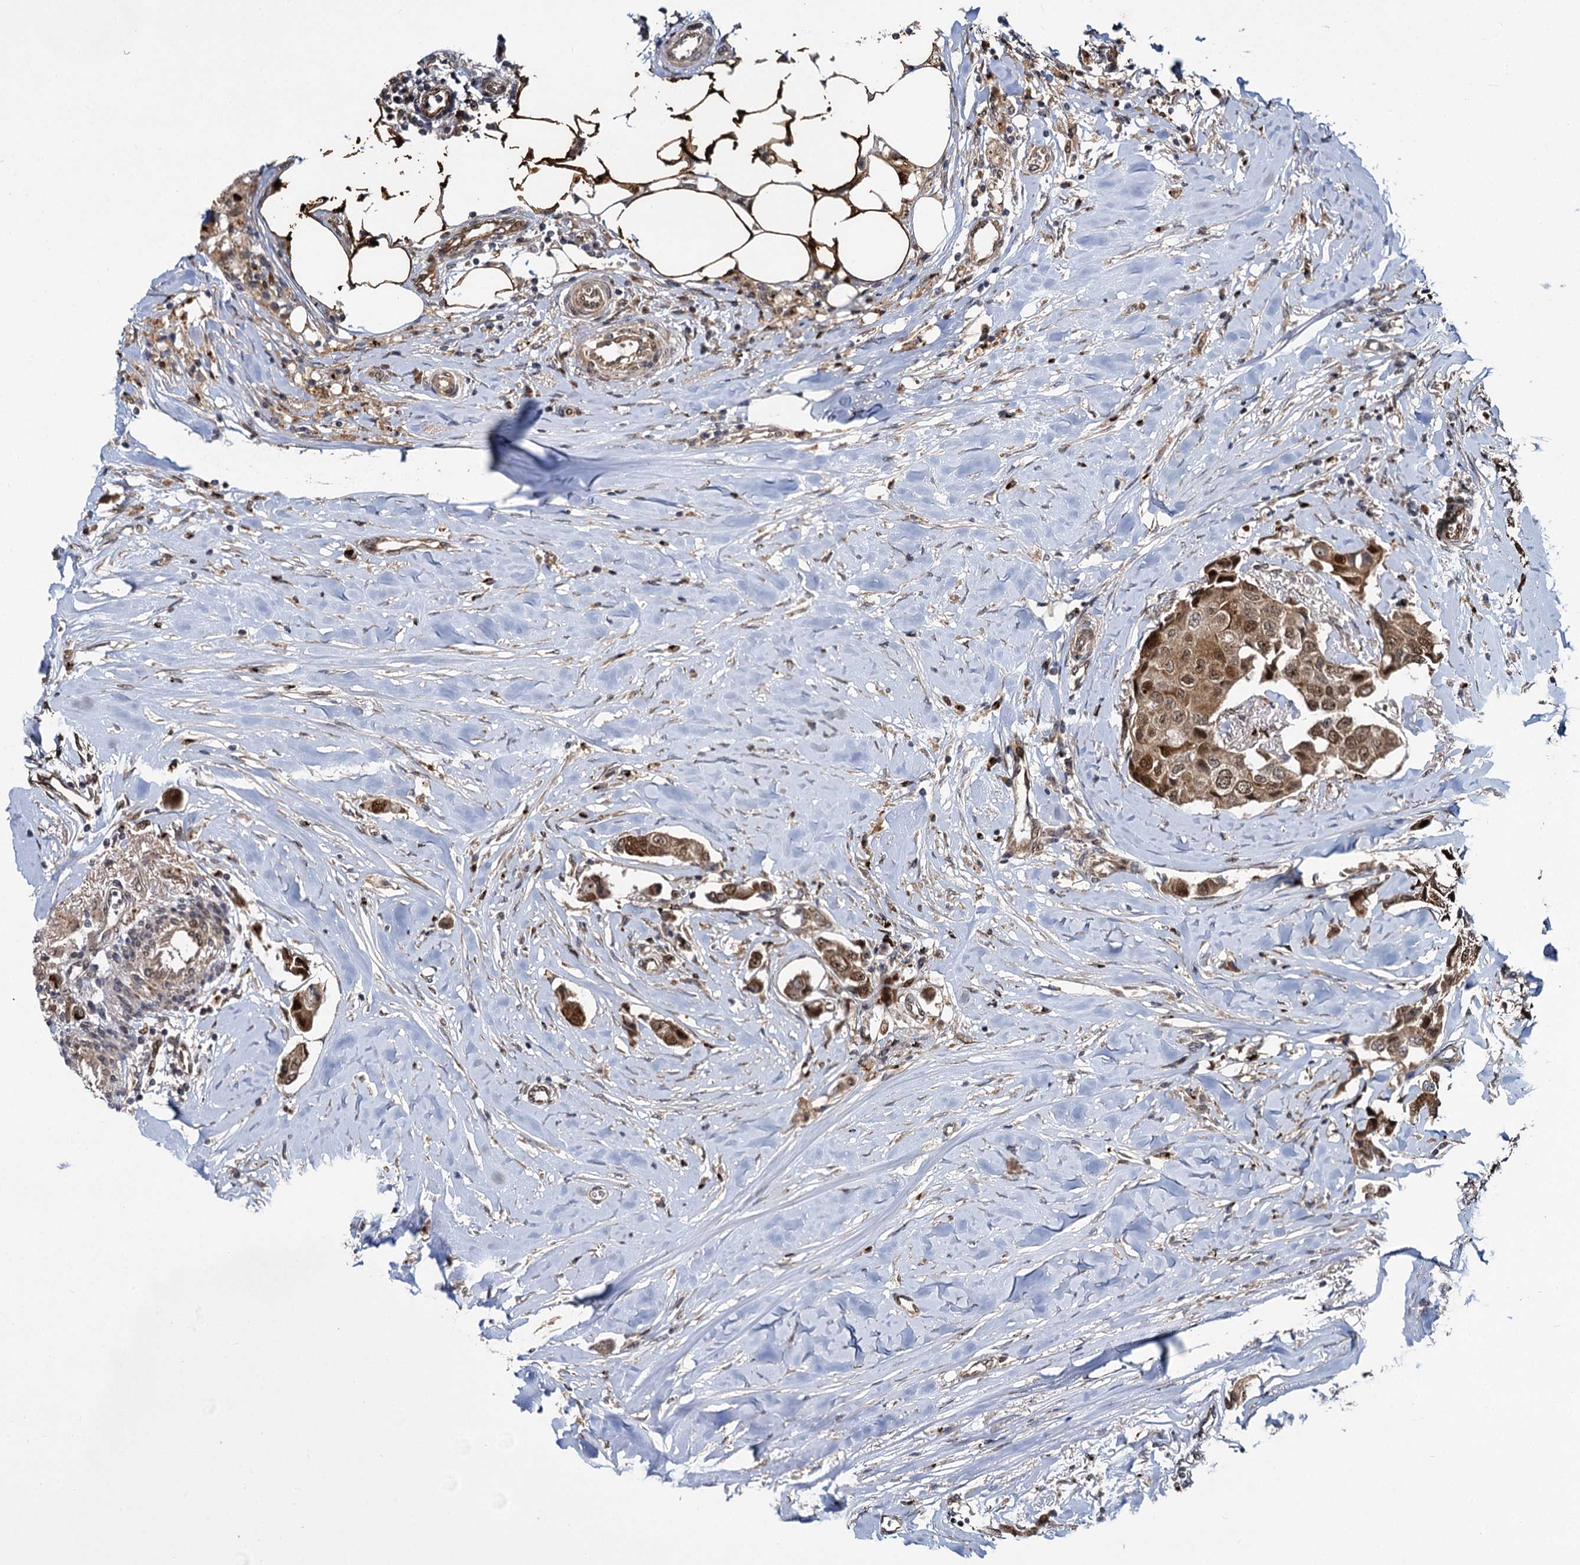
{"staining": {"intensity": "moderate", "quantity": ">75%", "location": "cytoplasmic/membranous,nuclear"}, "tissue": "breast cancer", "cell_type": "Tumor cells", "image_type": "cancer", "snomed": [{"axis": "morphology", "description": "Duct carcinoma"}, {"axis": "topography", "description": "Breast"}], "caption": "Immunohistochemical staining of invasive ductal carcinoma (breast) displays medium levels of moderate cytoplasmic/membranous and nuclear expression in about >75% of tumor cells.", "gene": "GAL3ST4", "patient": {"sex": "female", "age": 80}}